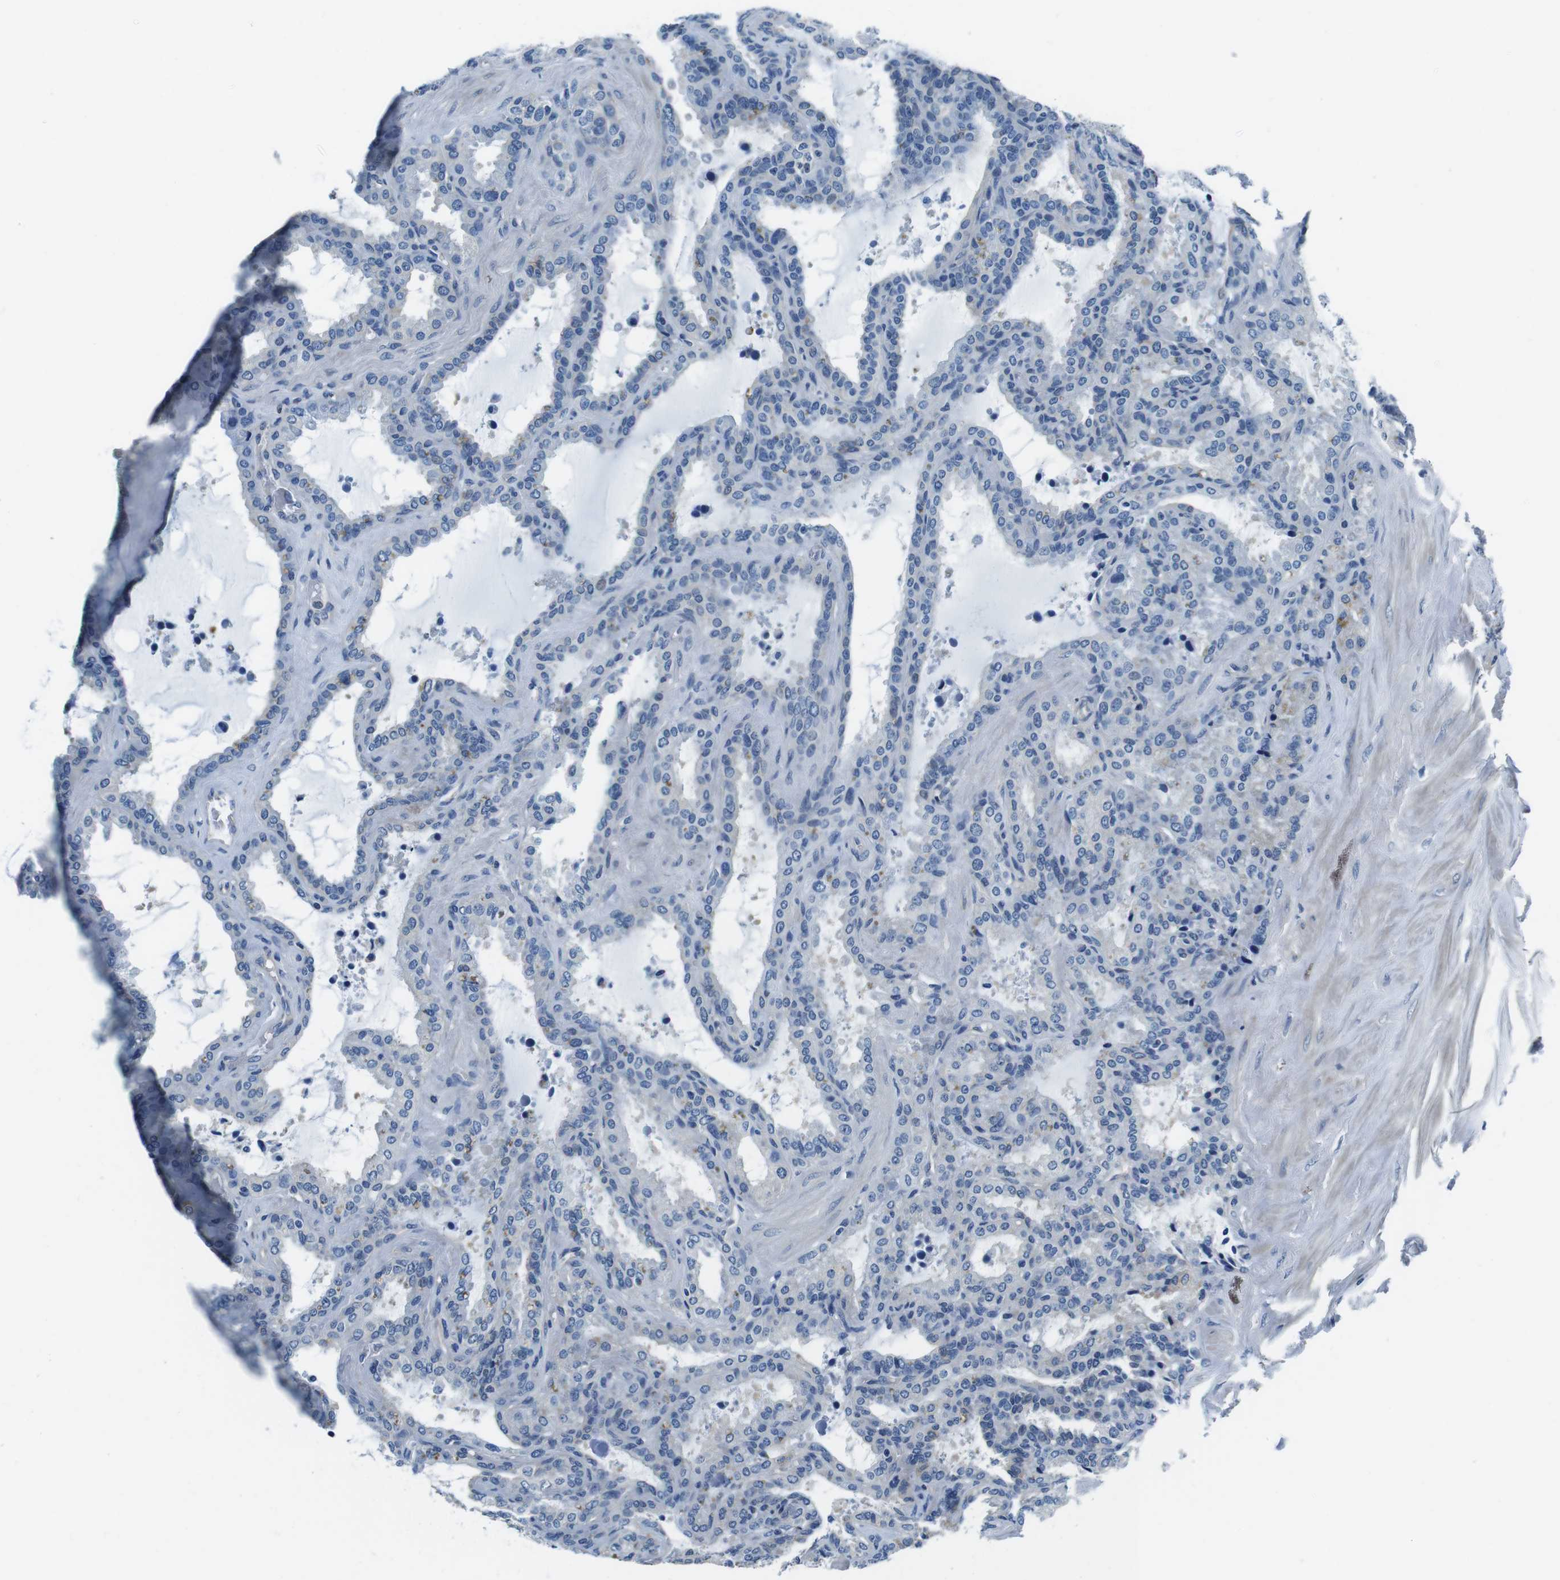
{"staining": {"intensity": "moderate", "quantity": "<25%", "location": "cytoplasmic/membranous"}, "tissue": "seminal vesicle", "cell_type": "Glandular cells", "image_type": "normal", "snomed": [{"axis": "morphology", "description": "Normal tissue, NOS"}, {"axis": "topography", "description": "Seminal veicle"}], "caption": "Protein analysis of unremarkable seminal vesicle displays moderate cytoplasmic/membranous staining in about <25% of glandular cells.", "gene": "KCNJ5", "patient": {"sex": "male", "age": 46}}